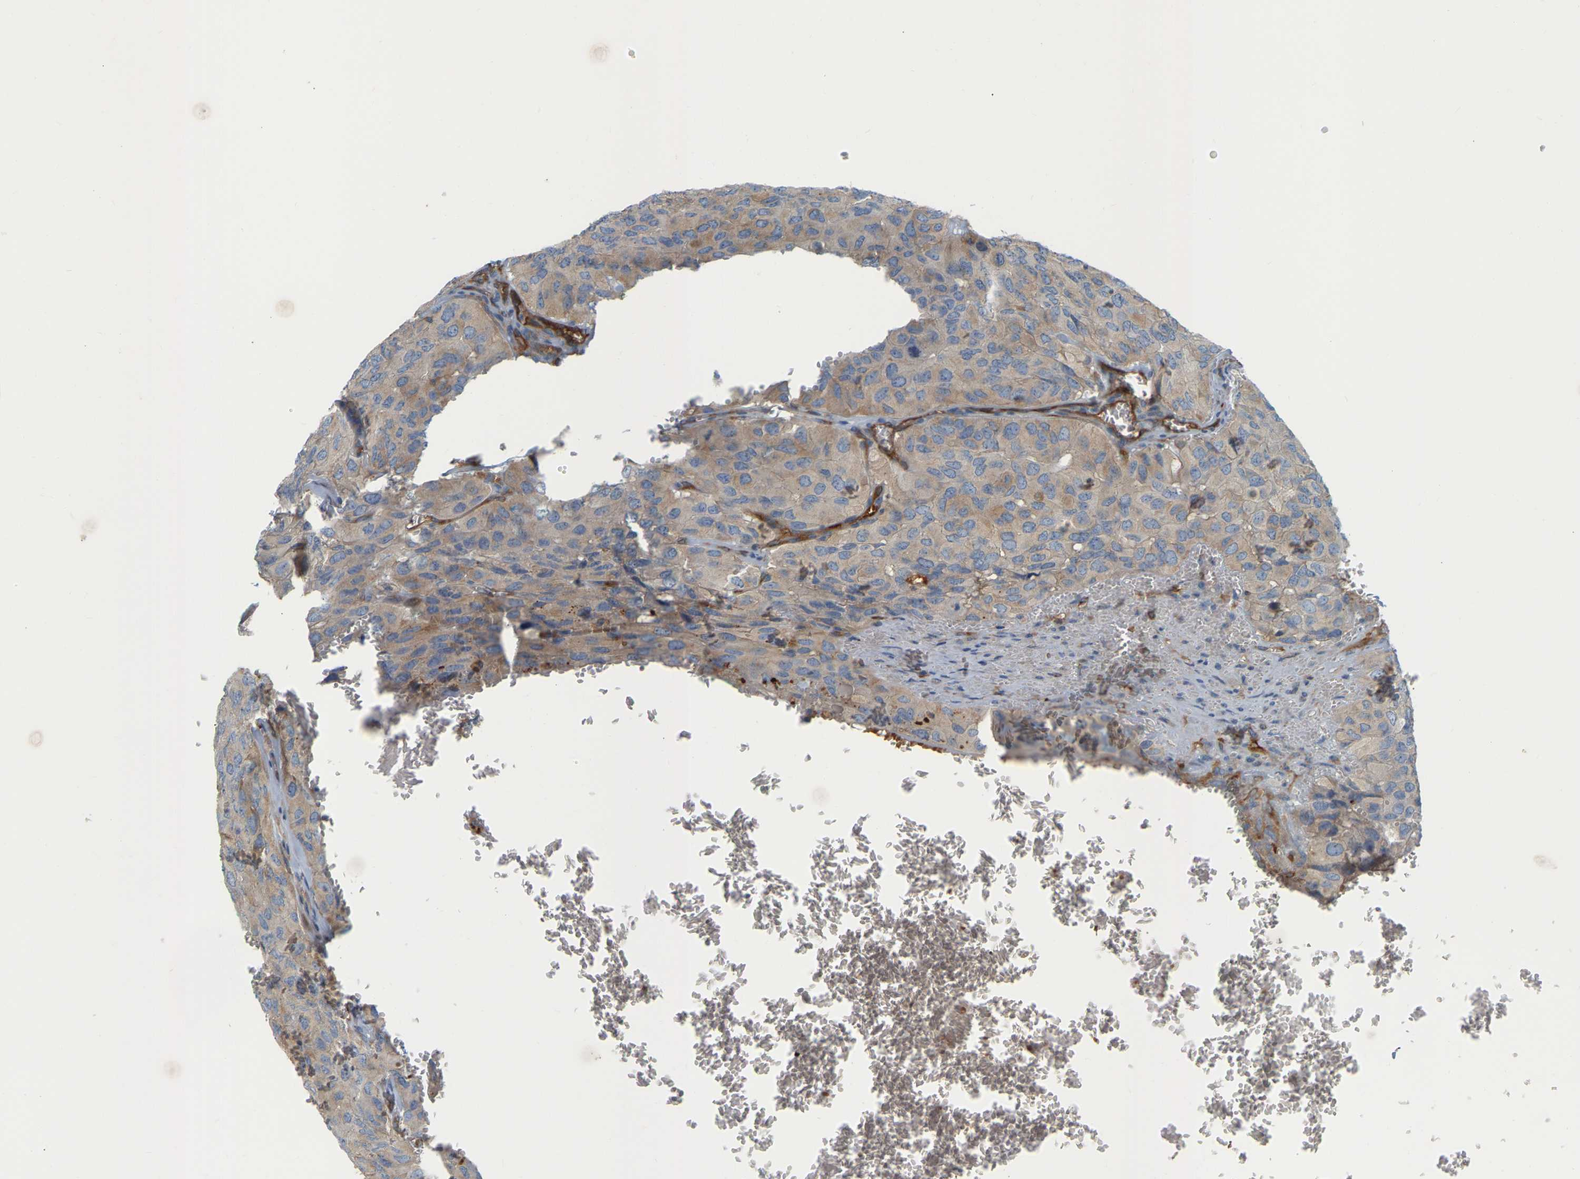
{"staining": {"intensity": "weak", "quantity": "<25%", "location": "cytoplasmic/membranous"}, "tissue": "head and neck cancer", "cell_type": "Tumor cells", "image_type": "cancer", "snomed": [{"axis": "morphology", "description": "Adenocarcinoma, NOS"}, {"axis": "topography", "description": "Salivary gland, NOS"}, {"axis": "topography", "description": "Head-Neck"}], "caption": "An image of human head and neck adenocarcinoma is negative for staining in tumor cells.", "gene": "AKAP13", "patient": {"sex": "female", "age": 76}}